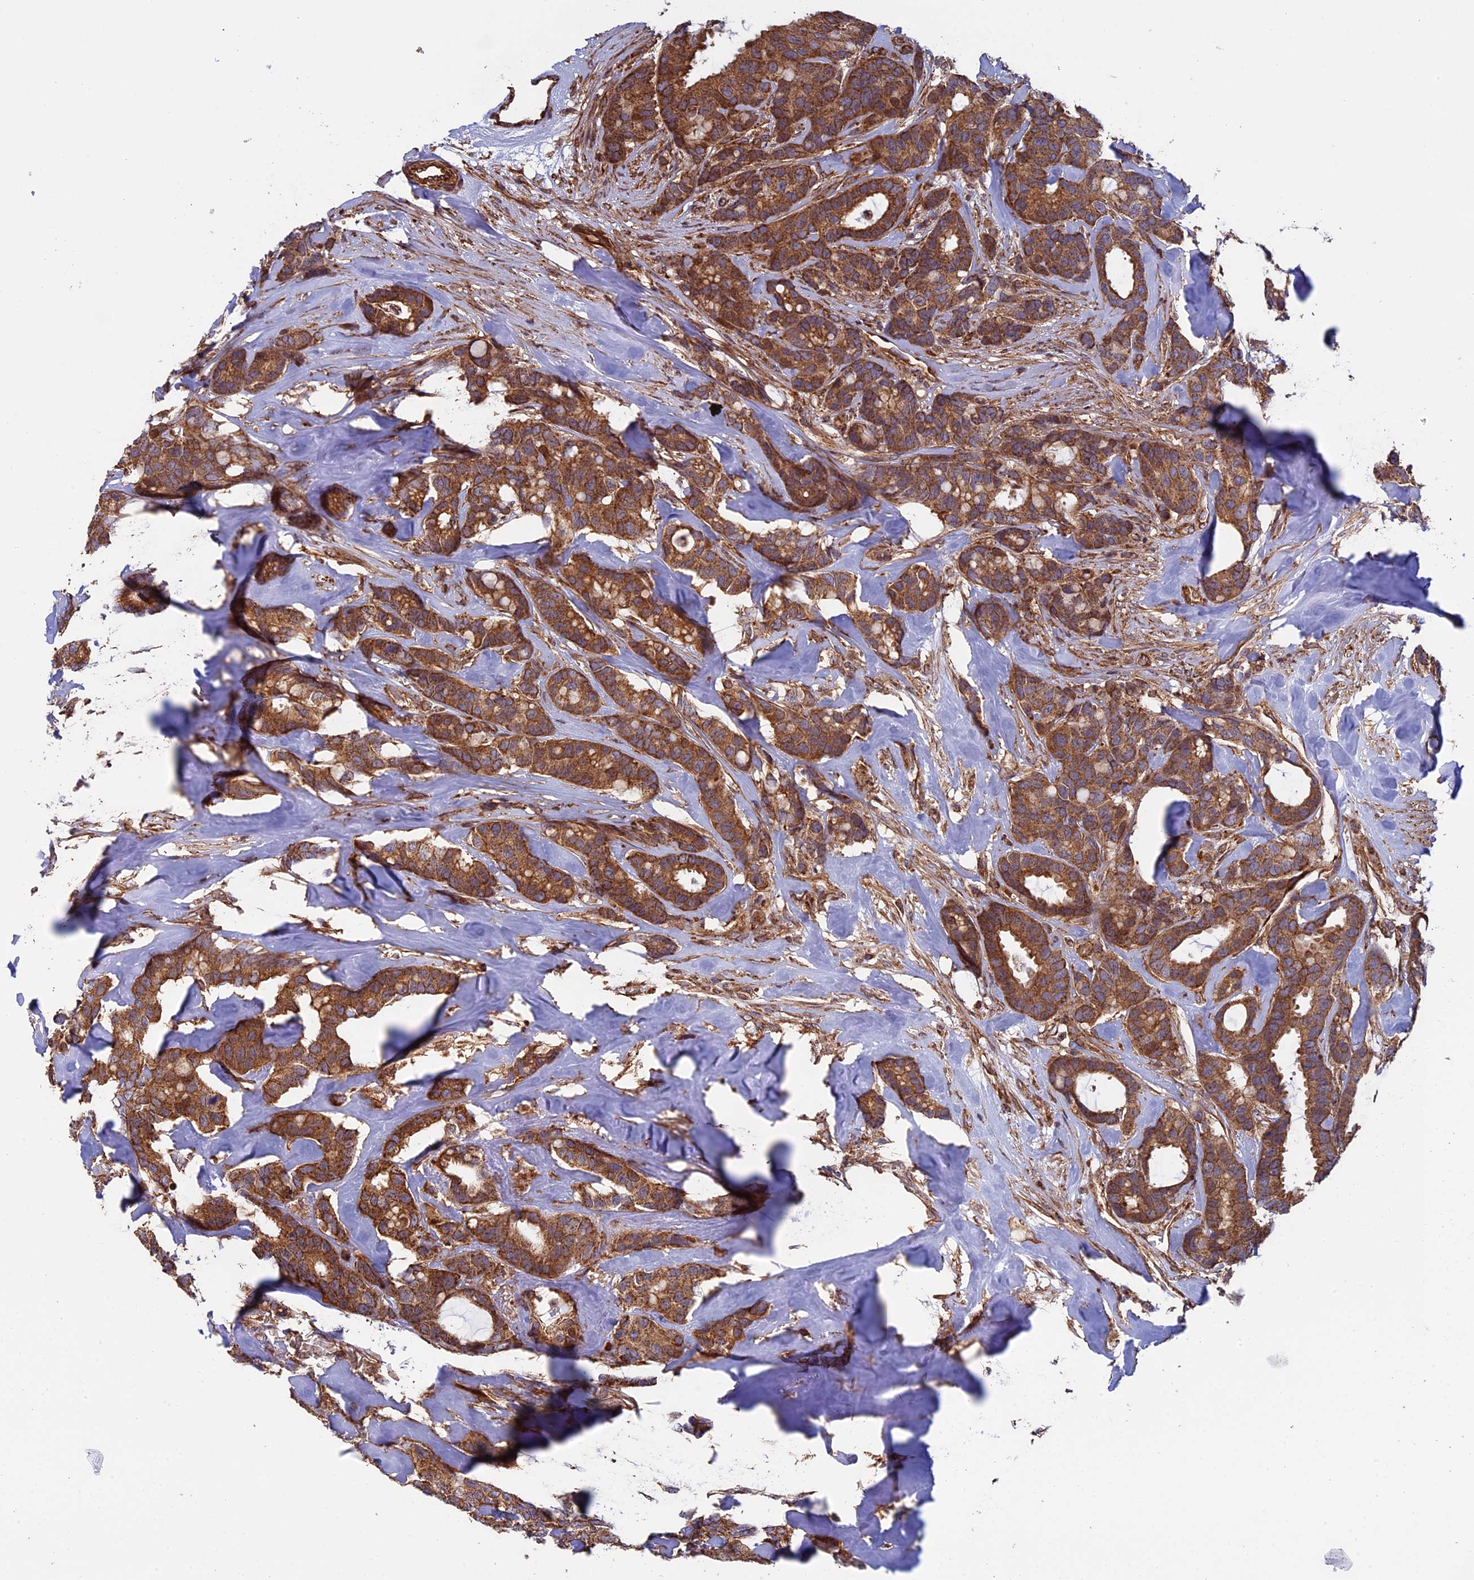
{"staining": {"intensity": "moderate", "quantity": ">75%", "location": "cytoplasmic/membranous"}, "tissue": "breast cancer", "cell_type": "Tumor cells", "image_type": "cancer", "snomed": [{"axis": "morphology", "description": "Duct carcinoma"}, {"axis": "topography", "description": "Breast"}], "caption": "Human infiltrating ductal carcinoma (breast) stained with a protein marker exhibits moderate staining in tumor cells.", "gene": "CCDC8", "patient": {"sex": "female", "age": 87}}